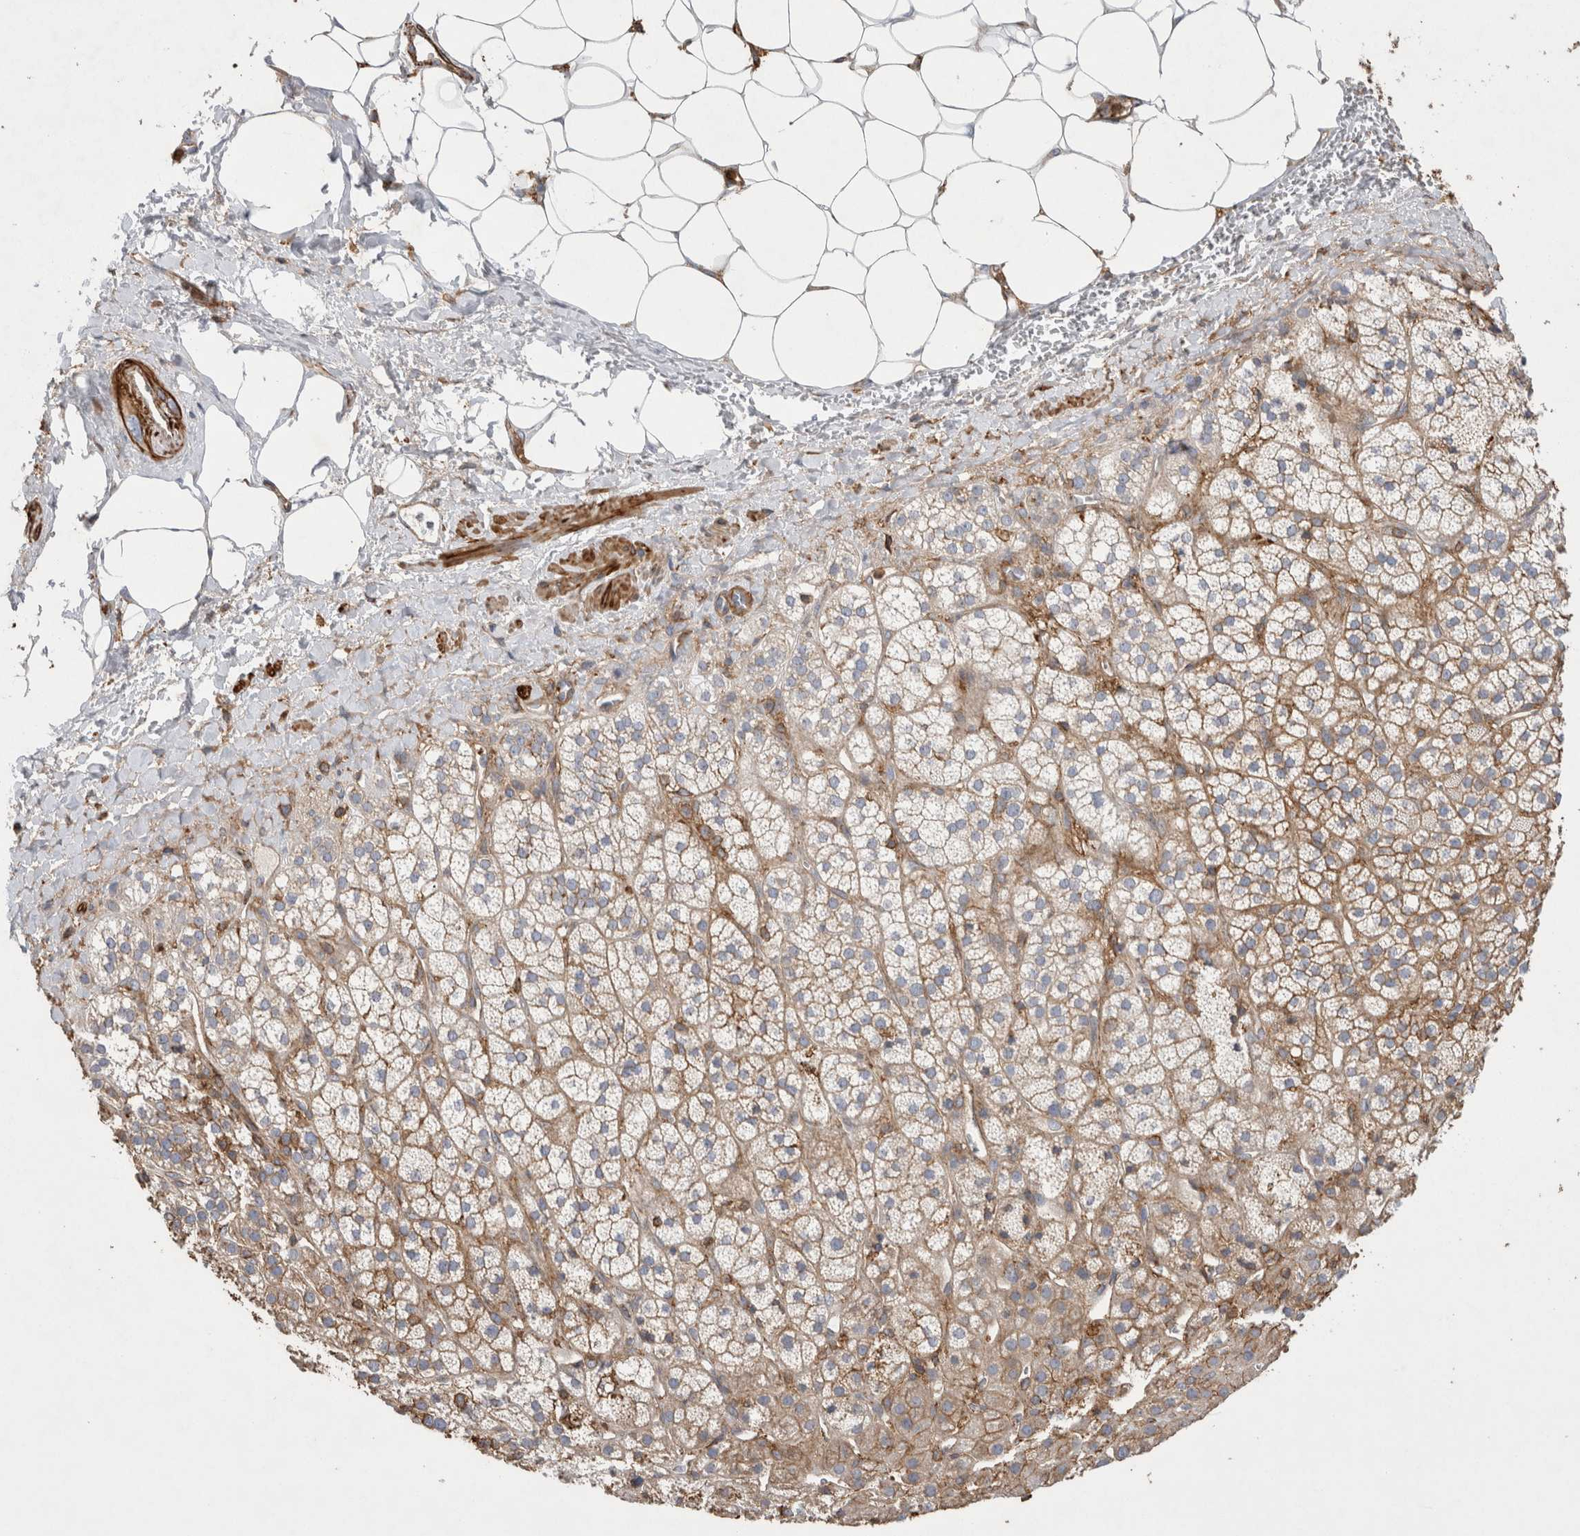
{"staining": {"intensity": "strong", "quantity": ">75%", "location": "cytoplasmic/membranous"}, "tissue": "adrenal gland", "cell_type": "Glandular cells", "image_type": "normal", "snomed": [{"axis": "morphology", "description": "Normal tissue, NOS"}, {"axis": "topography", "description": "Adrenal gland"}], "caption": "Immunohistochemistry photomicrograph of normal adrenal gland: human adrenal gland stained using IHC demonstrates high levels of strong protein expression localized specifically in the cytoplasmic/membranous of glandular cells, appearing as a cytoplasmic/membranous brown color.", "gene": "GPER1", "patient": {"sex": "male", "age": 56}}